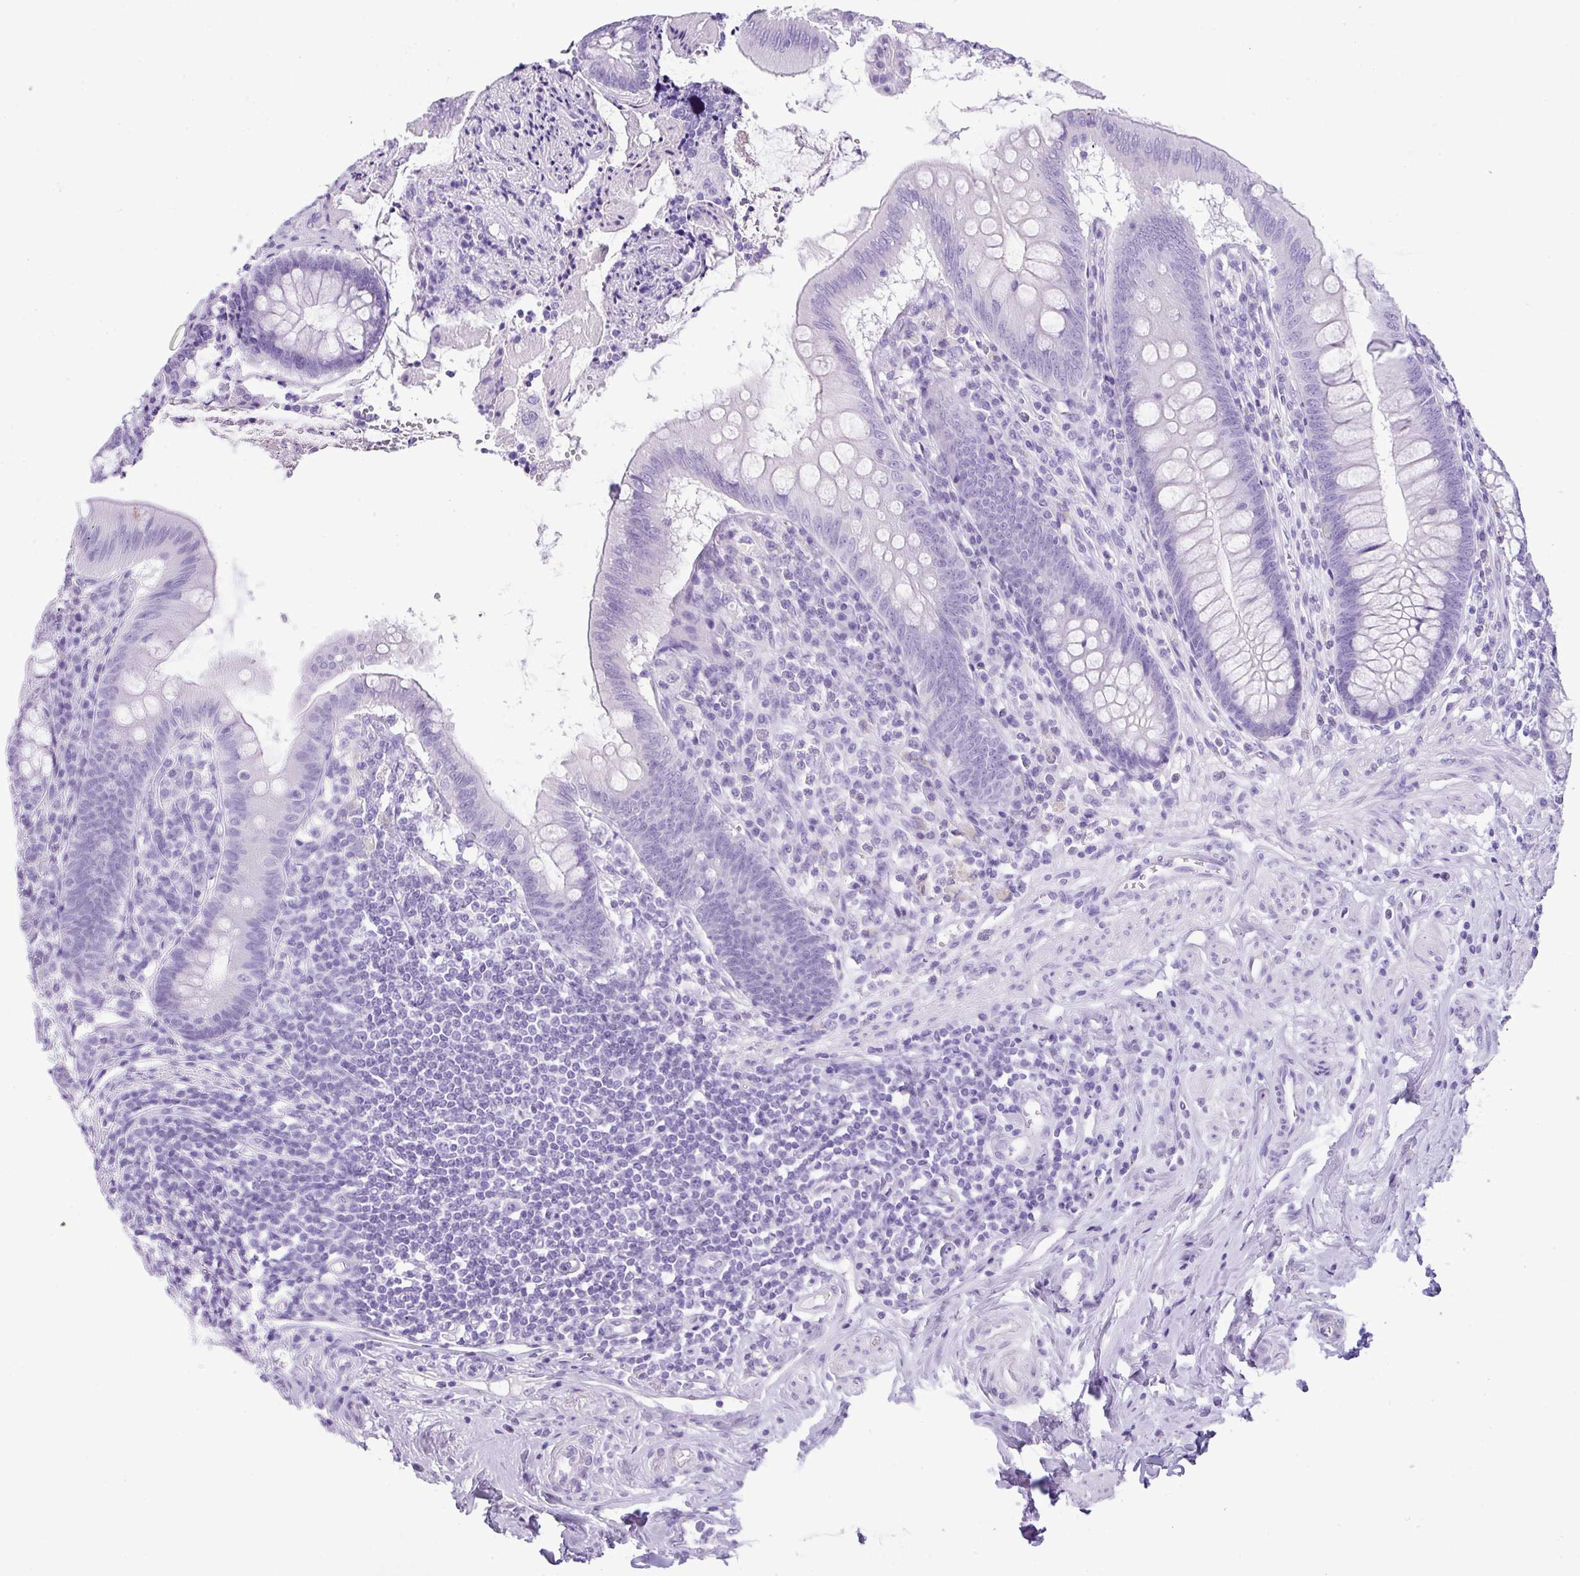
{"staining": {"intensity": "negative", "quantity": "none", "location": "none"}, "tissue": "appendix", "cell_type": "Glandular cells", "image_type": "normal", "snomed": [{"axis": "morphology", "description": "Normal tissue, NOS"}, {"axis": "topography", "description": "Appendix"}], "caption": "Appendix was stained to show a protein in brown. There is no significant expression in glandular cells.", "gene": "TNP1", "patient": {"sex": "female", "age": 51}}